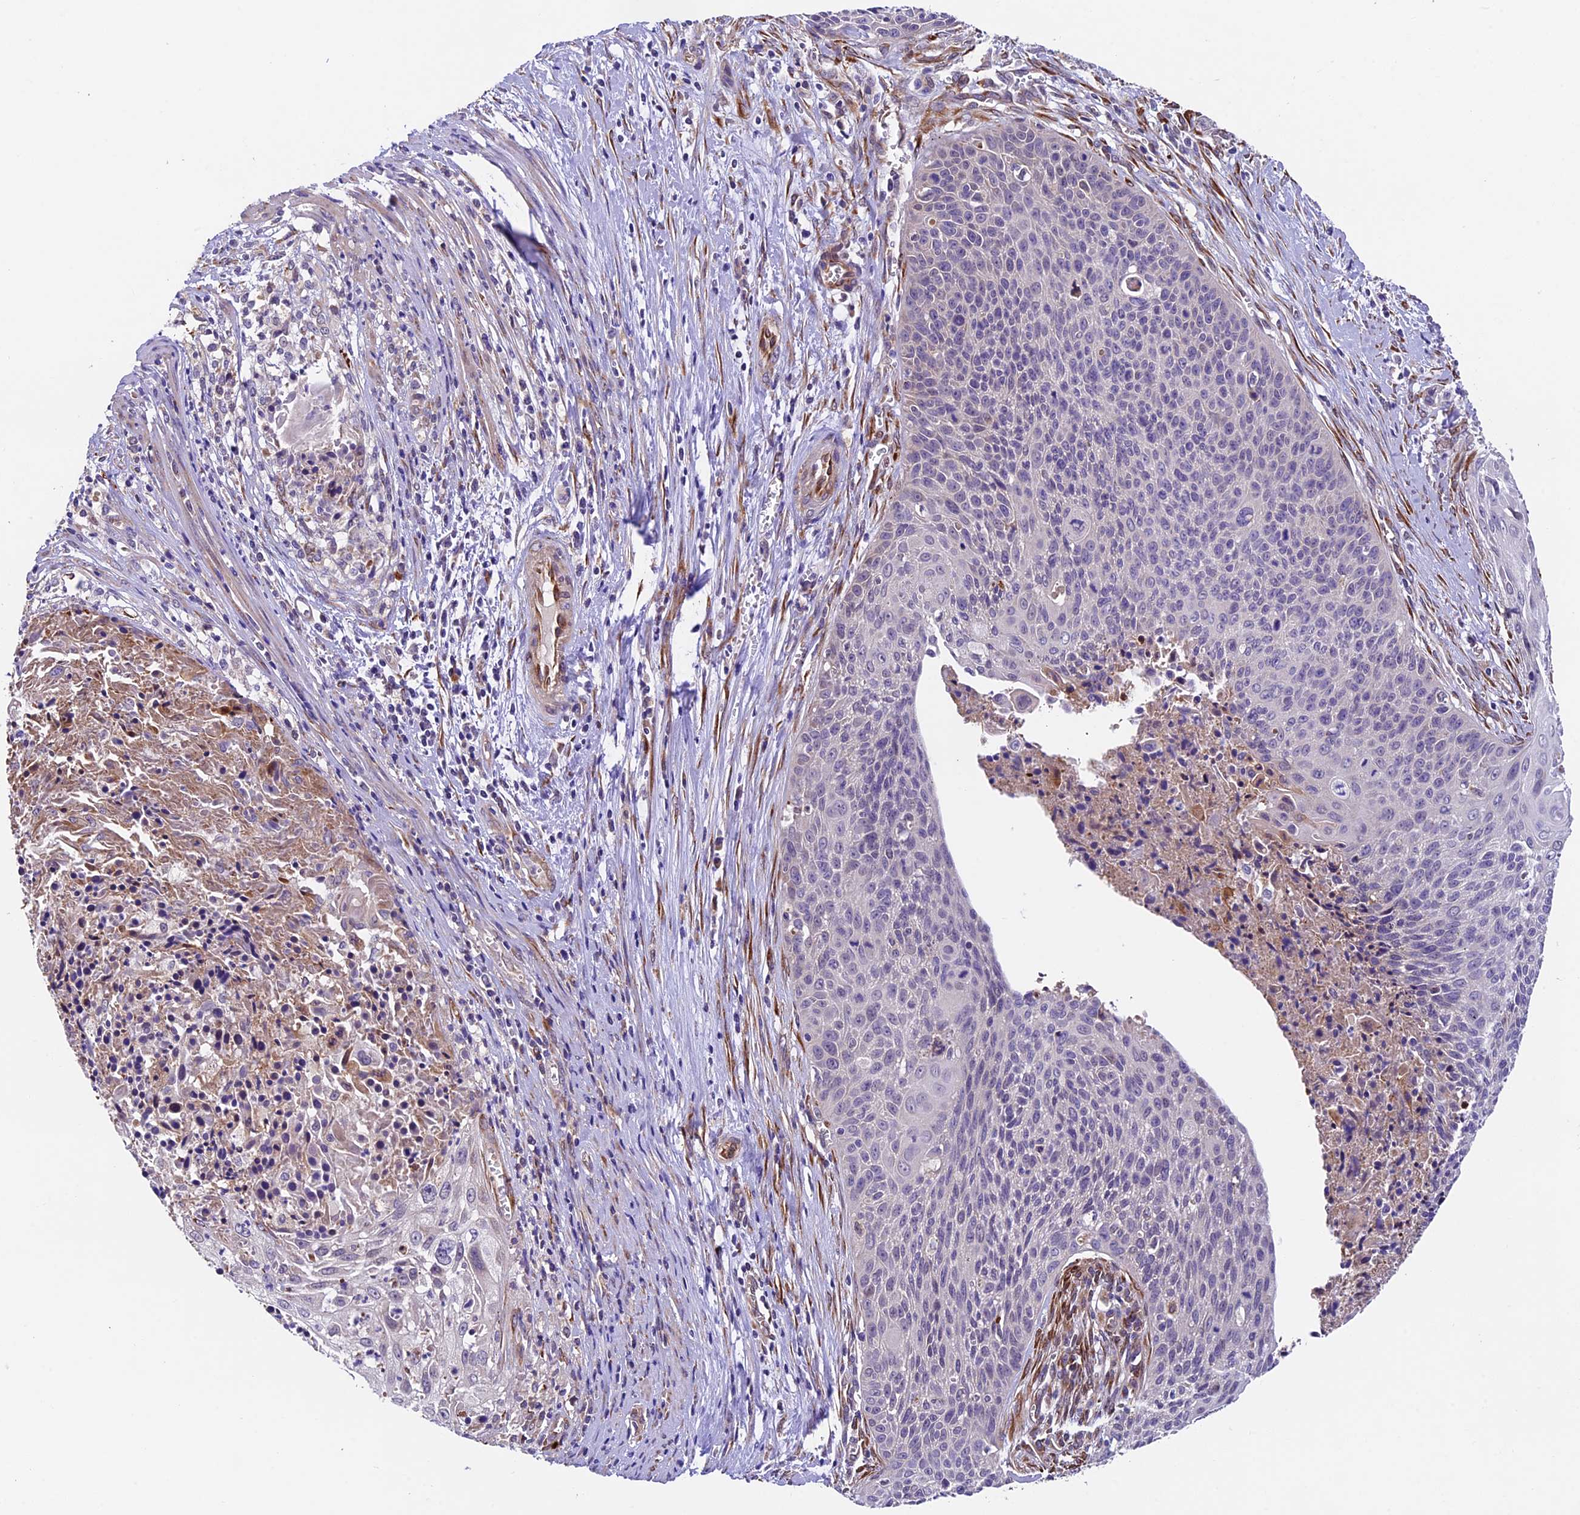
{"staining": {"intensity": "negative", "quantity": "none", "location": "none"}, "tissue": "cervical cancer", "cell_type": "Tumor cells", "image_type": "cancer", "snomed": [{"axis": "morphology", "description": "Squamous cell carcinoma, NOS"}, {"axis": "topography", "description": "Cervix"}], "caption": "This image is of cervical squamous cell carcinoma stained with immunohistochemistry (IHC) to label a protein in brown with the nuclei are counter-stained blue. There is no staining in tumor cells.", "gene": "LSM7", "patient": {"sex": "female", "age": 55}}